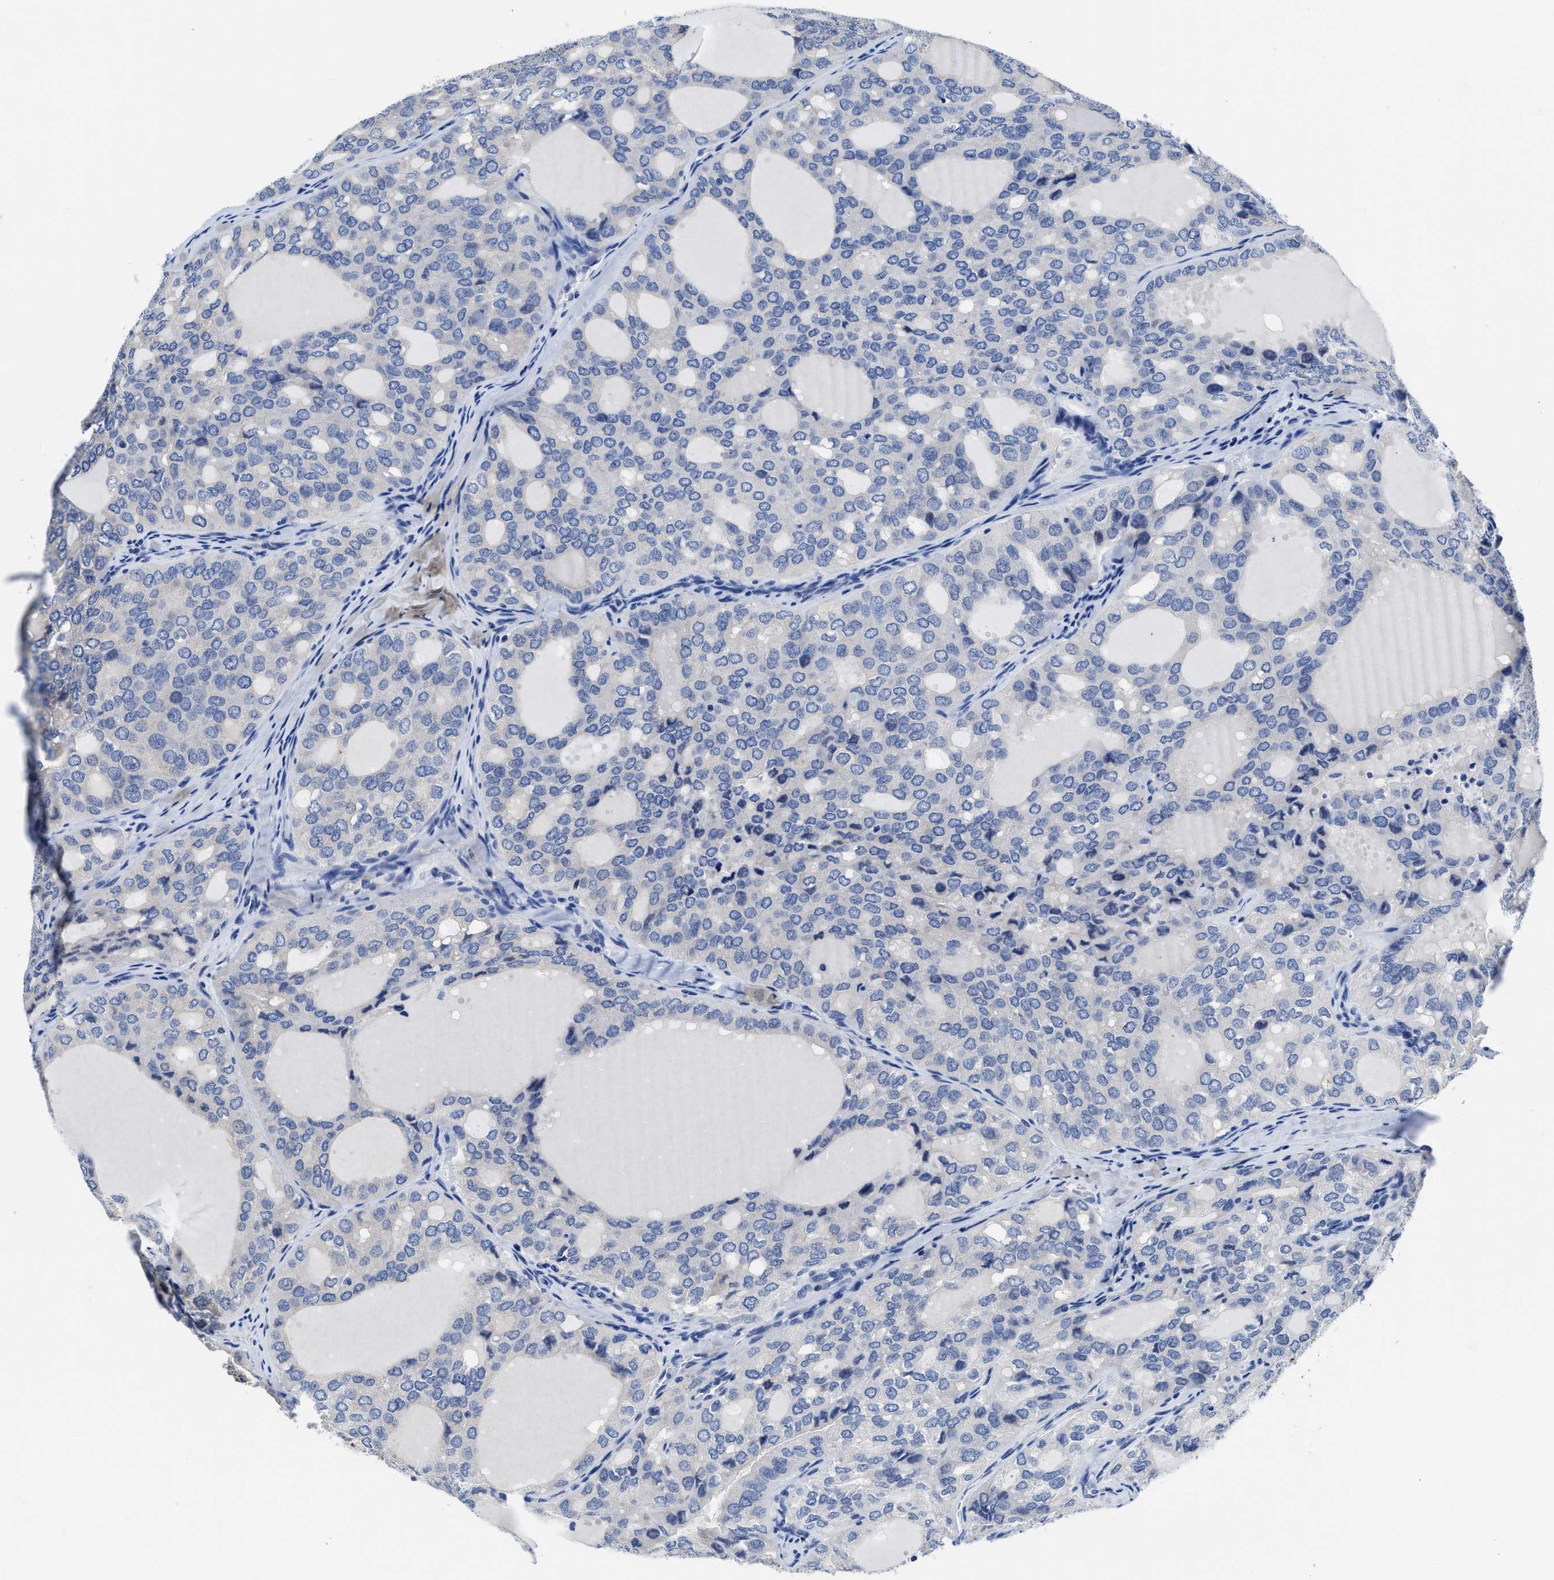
{"staining": {"intensity": "negative", "quantity": "none", "location": "none"}, "tissue": "thyroid cancer", "cell_type": "Tumor cells", "image_type": "cancer", "snomed": [{"axis": "morphology", "description": "Follicular adenoma carcinoma, NOS"}, {"axis": "topography", "description": "Thyroid gland"}], "caption": "This is a photomicrograph of immunohistochemistry (IHC) staining of thyroid cancer, which shows no expression in tumor cells. (Brightfield microscopy of DAB (3,3'-diaminobenzidine) immunohistochemistry at high magnification).", "gene": "HOOK1", "patient": {"sex": "male", "age": 75}}